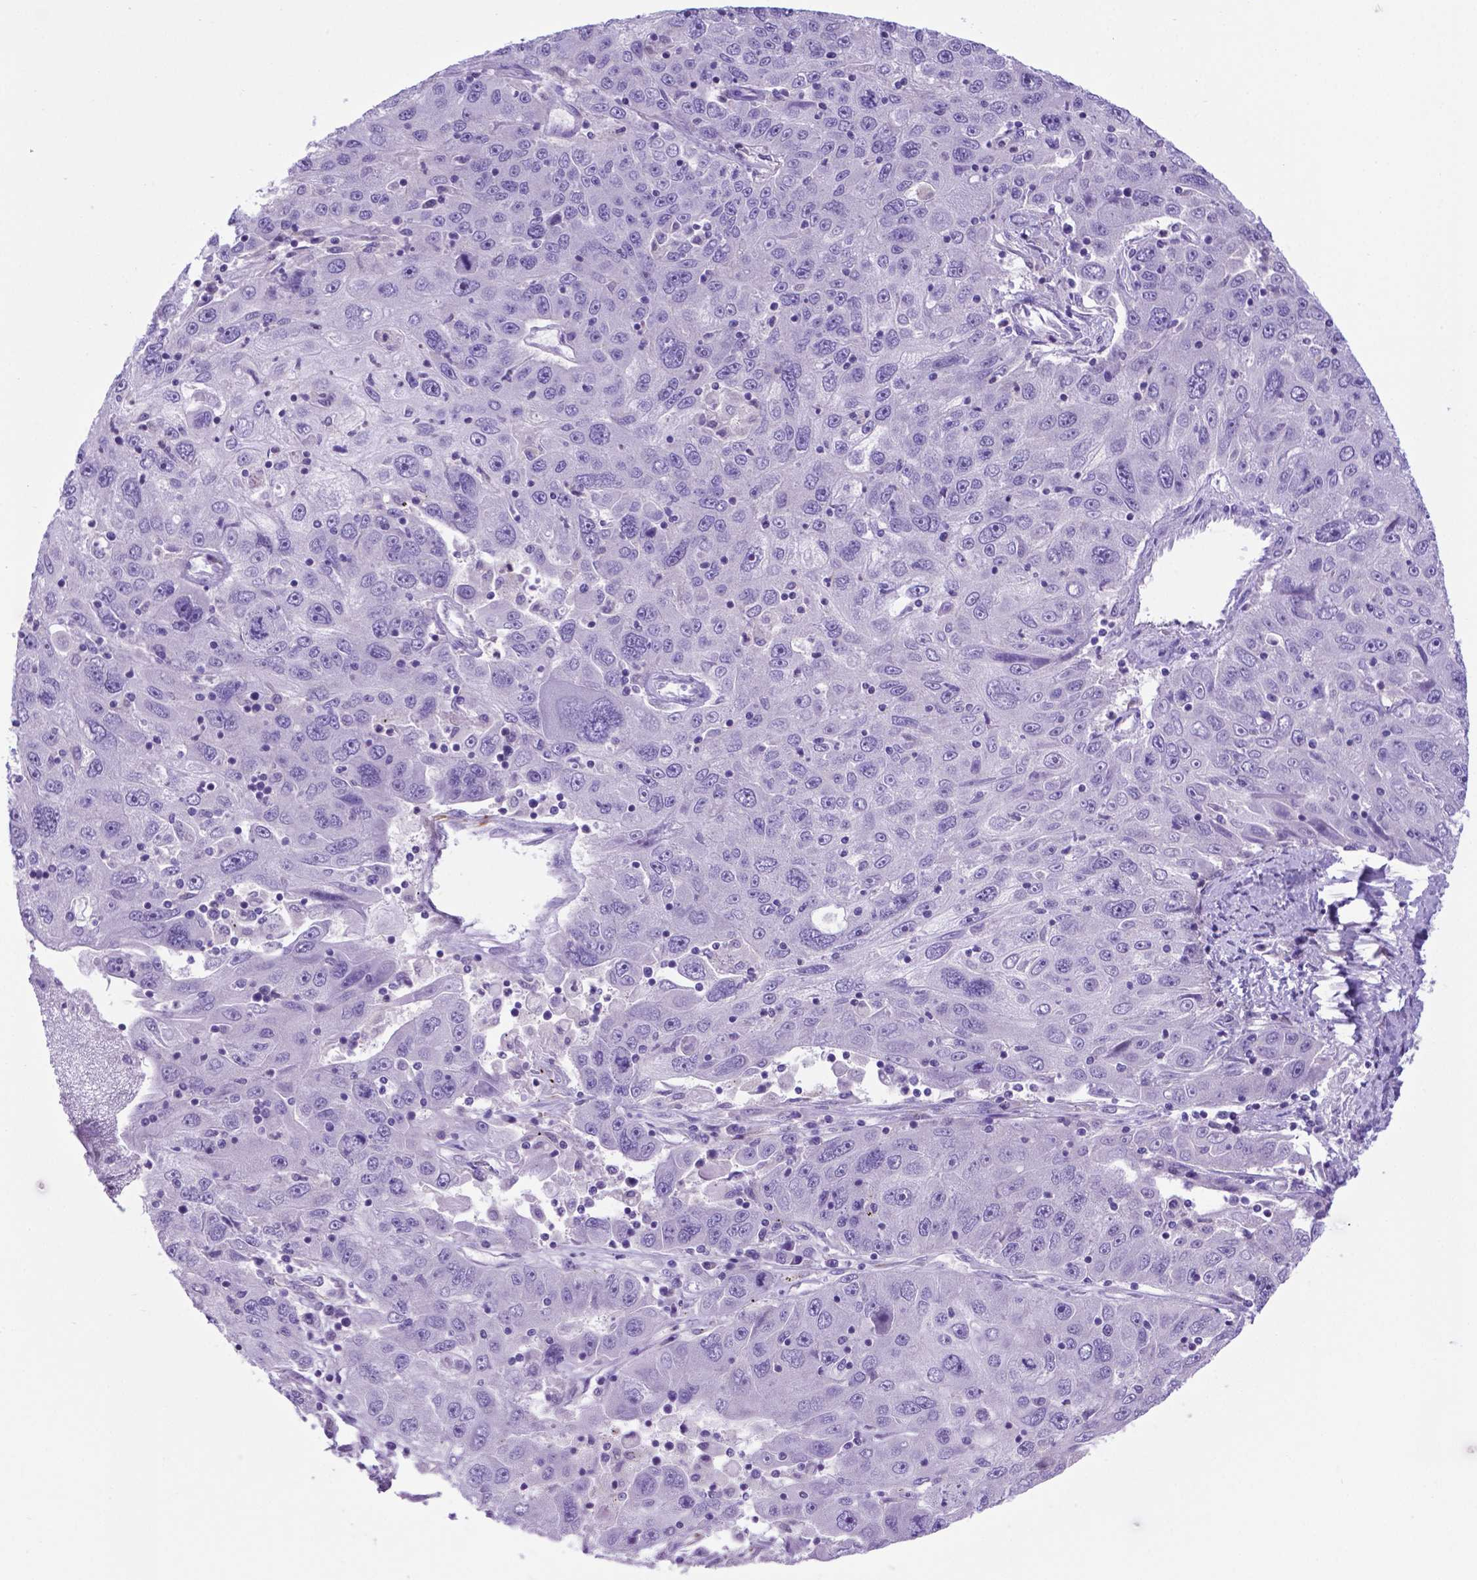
{"staining": {"intensity": "negative", "quantity": "none", "location": "none"}, "tissue": "stomach cancer", "cell_type": "Tumor cells", "image_type": "cancer", "snomed": [{"axis": "morphology", "description": "Adenocarcinoma, NOS"}, {"axis": "topography", "description": "Stomach"}], "caption": "Tumor cells are negative for protein expression in human stomach cancer.", "gene": "LZTR1", "patient": {"sex": "male", "age": 56}}